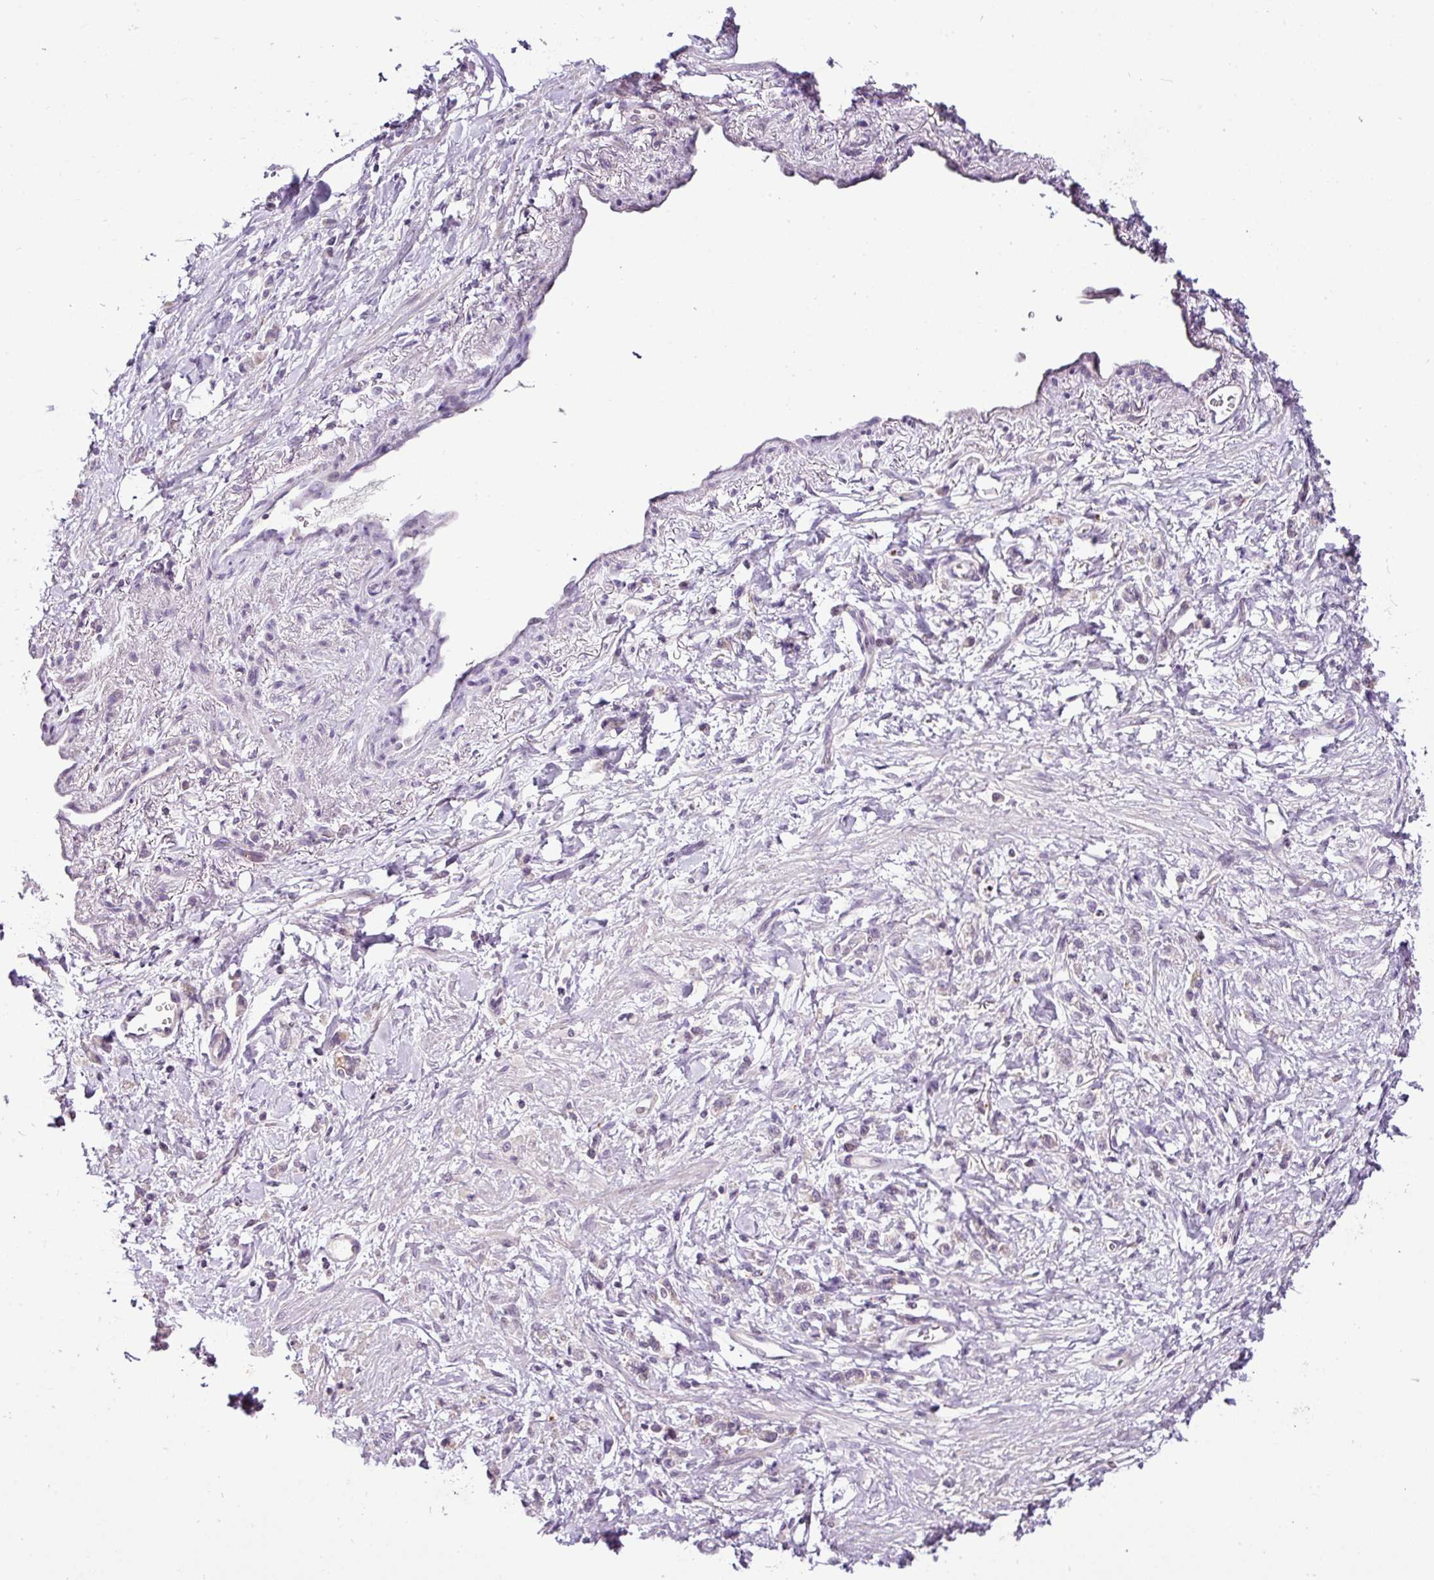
{"staining": {"intensity": "negative", "quantity": "none", "location": "none"}, "tissue": "stomach cancer", "cell_type": "Tumor cells", "image_type": "cancer", "snomed": [{"axis": "morphology", "description": "Adenocarcinoma, NOS"}, {"axis": "topography", "description": "Stomach"}], "caption": "Human stomach adenocarcinoma stained for a protein using immunohistochemistry (IHC) shows no staining in tumor cells.", "gene": "TEX30", "patient": {"sex": "male", "age": 77}}